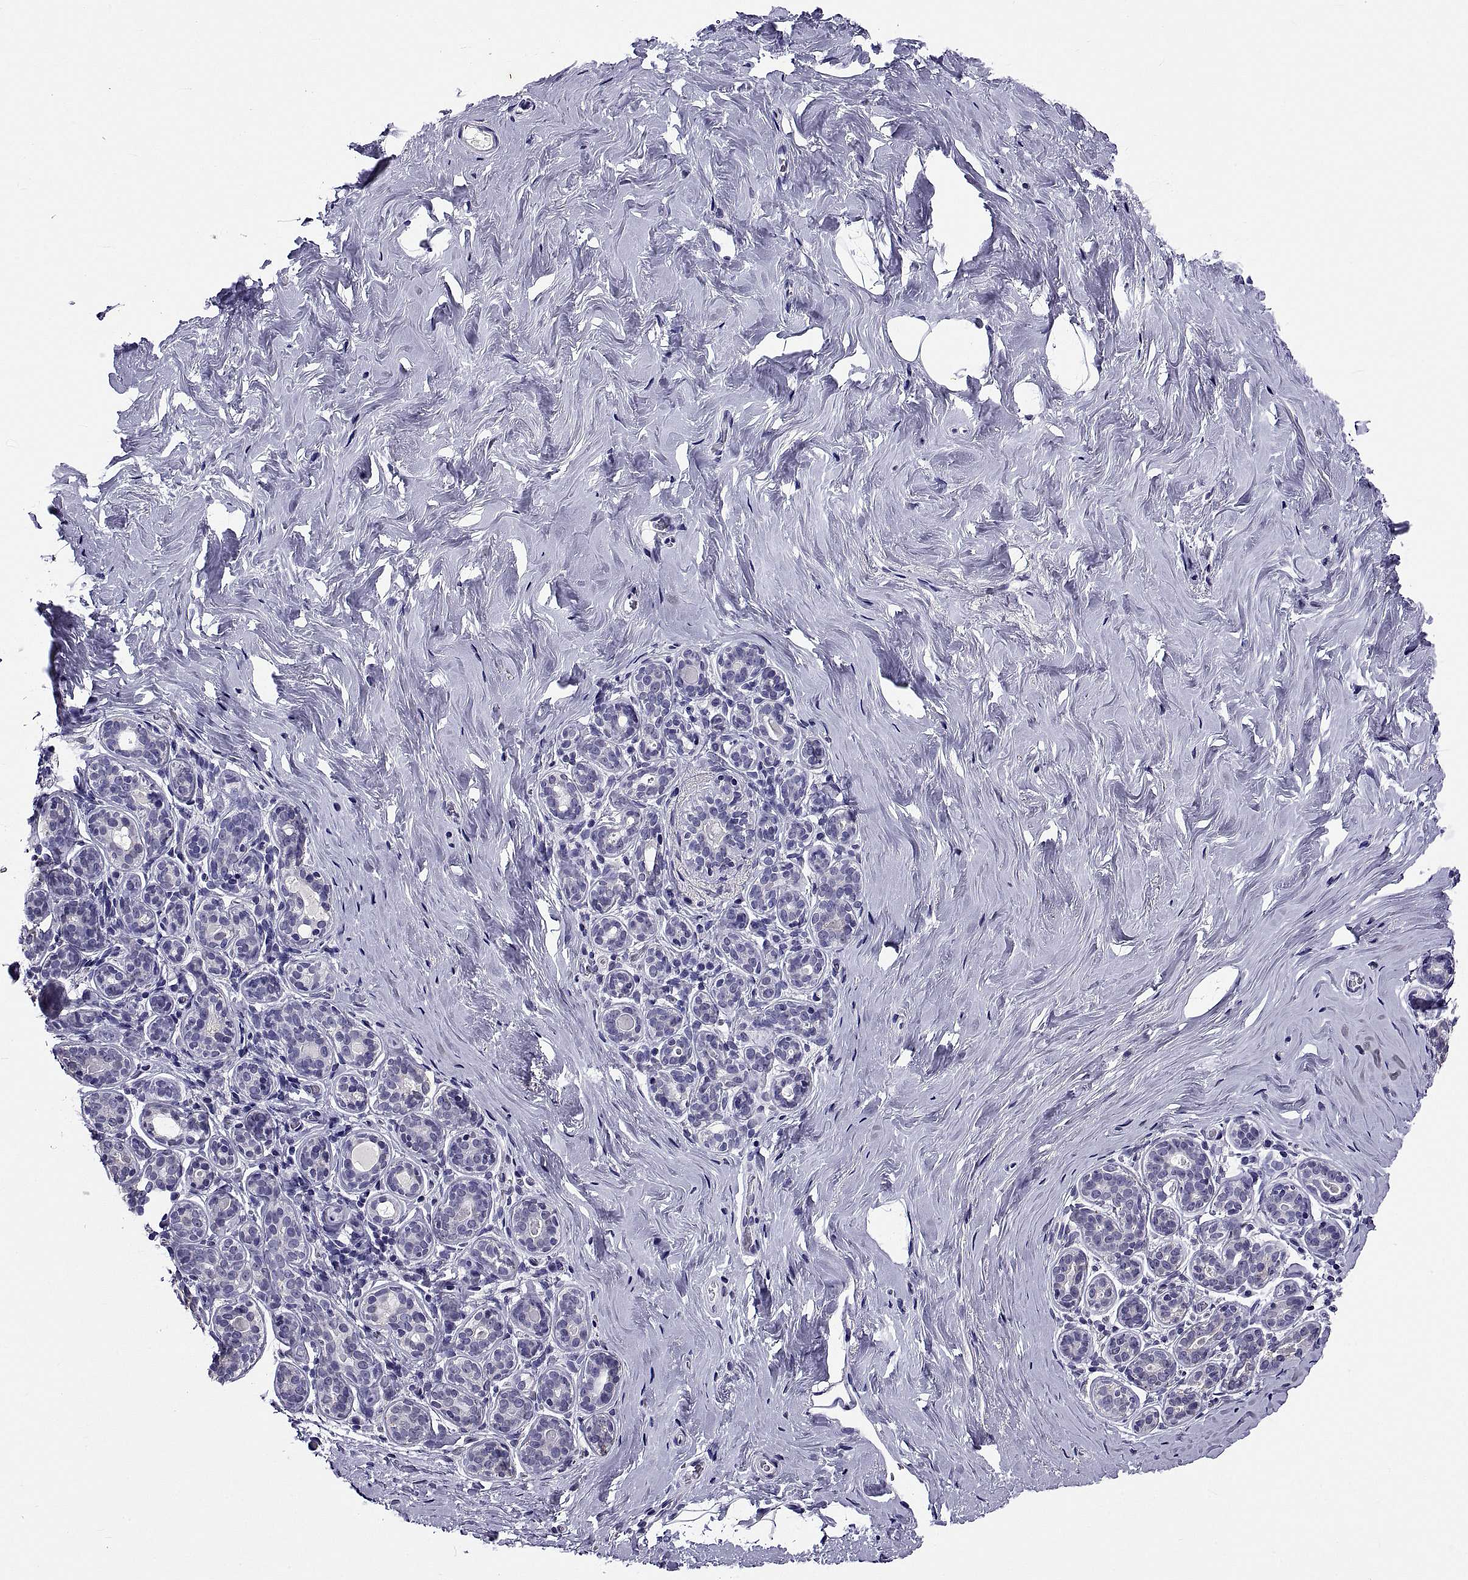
{"staining": {"intensity": "negative", "quantity": "none", "location": "none"}, "tissue": "breast", "cell_type": "Adipocytes", "image_type": "normal", "snomed": [{"axis": "morphology", "description": "Normal tissue, NOS"}, {"axis": "topography", "description": "Skin"}, {"axis": "topography", "description": "Breast"}], "caption": "Immunohistochemistry (IHC) image of normal human breast stained for a protein (brown), which displays no expression in adipocytes. (Stains: DAB immunohistochemistry with hematoxylin counter stain, Microscopy: brightfield microscopy at high magnification).", "gene": "TGFBR3L", "patient": {"sex": "female", "age": 43}}